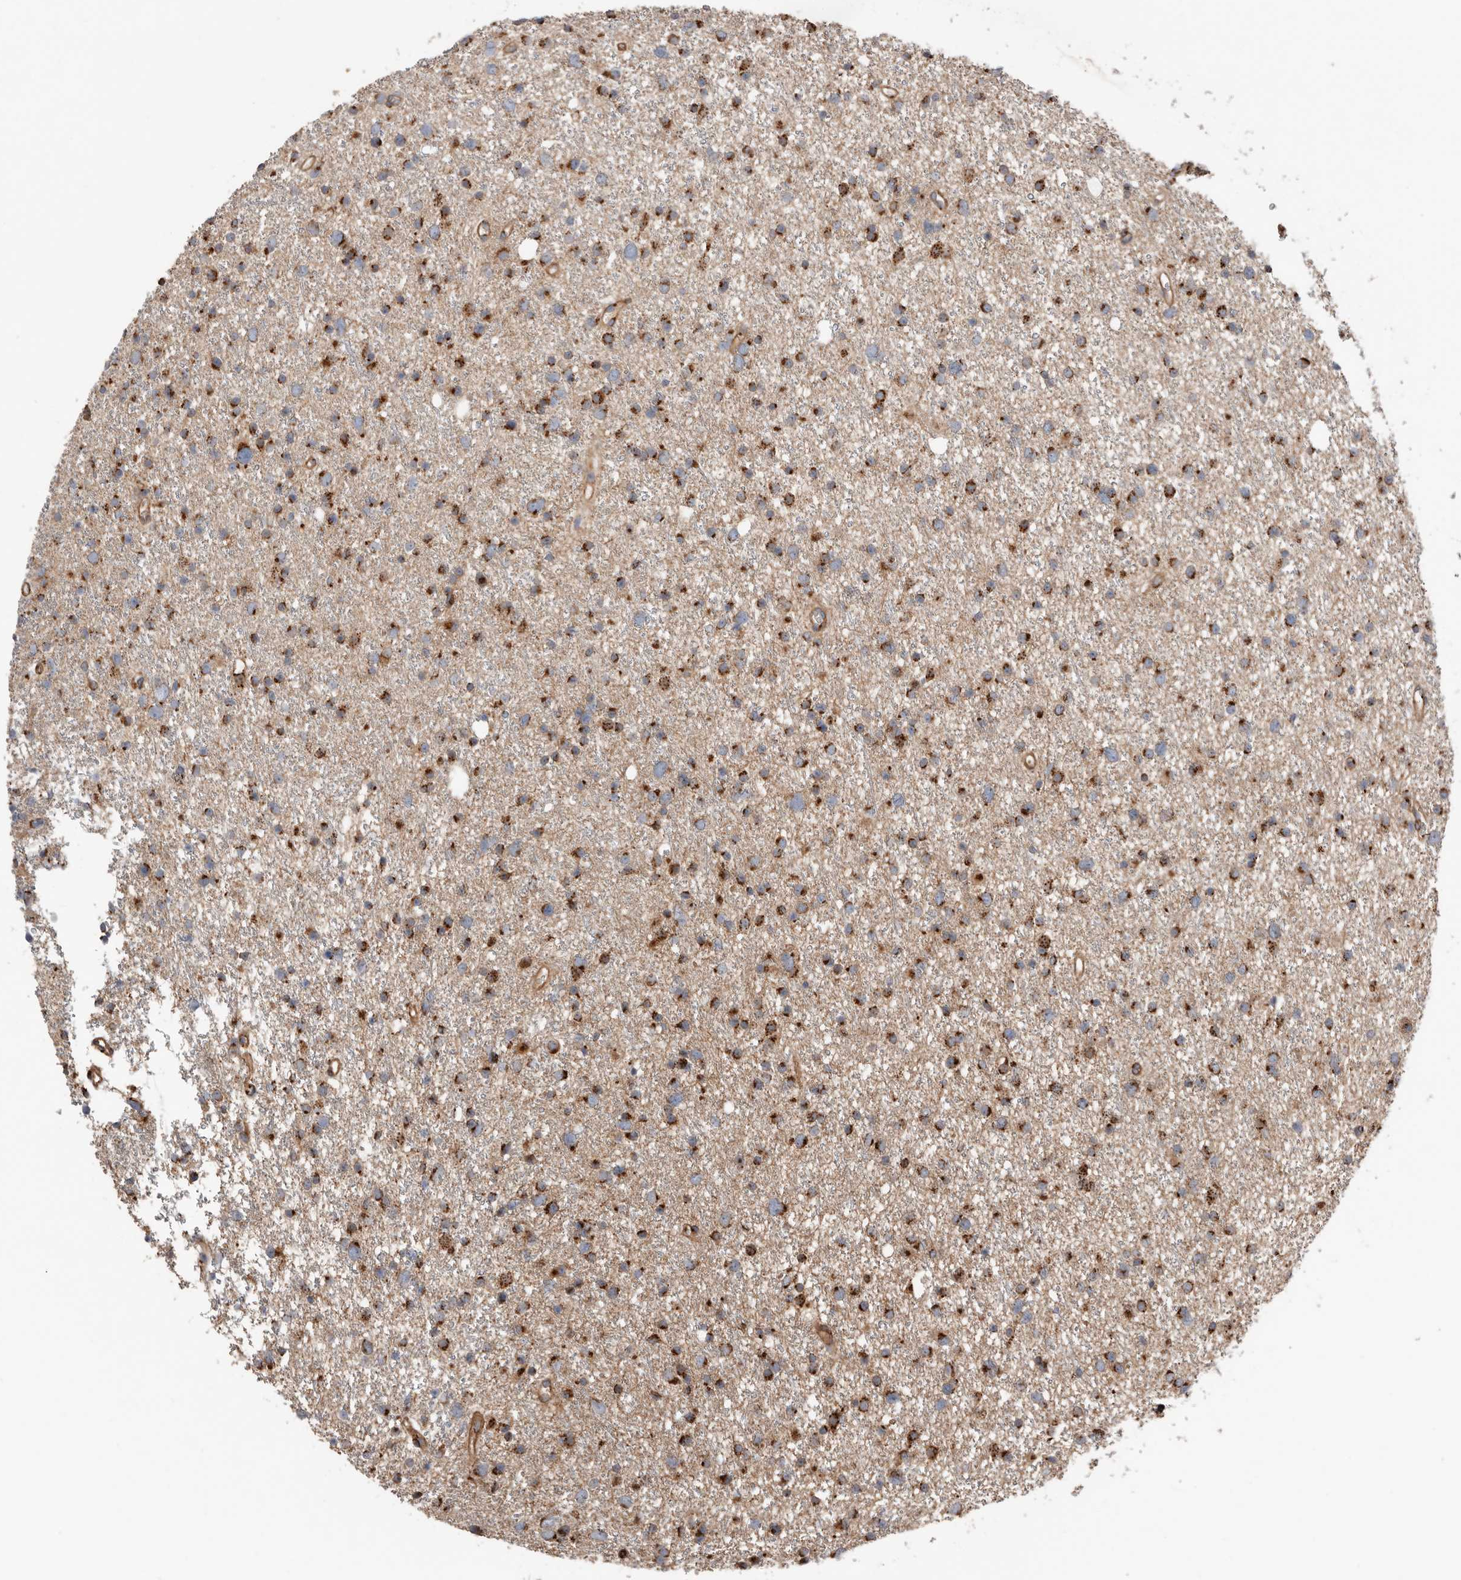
{"staining": {"intensity": "strong", "quantity": ">75%", "location": "cytoplasmic/membranous"}, "tissue": "glioma", "cell_type": "Tumor cells", "image_type": "cancer", "snomed": [{"axis": "morphology", "description": "Glioma, malignant, Low grade"}, {"axis": "topography", "description": "Cerebral cortex"}], "caption": "Immunohistochemistry (IHC) of glioma shows high levels of strong cytoplasmic/membranous positivity in approximately >75% of tumor cells.", "gene": "COG1", "patient": {"sex": "female", "age": 39}}